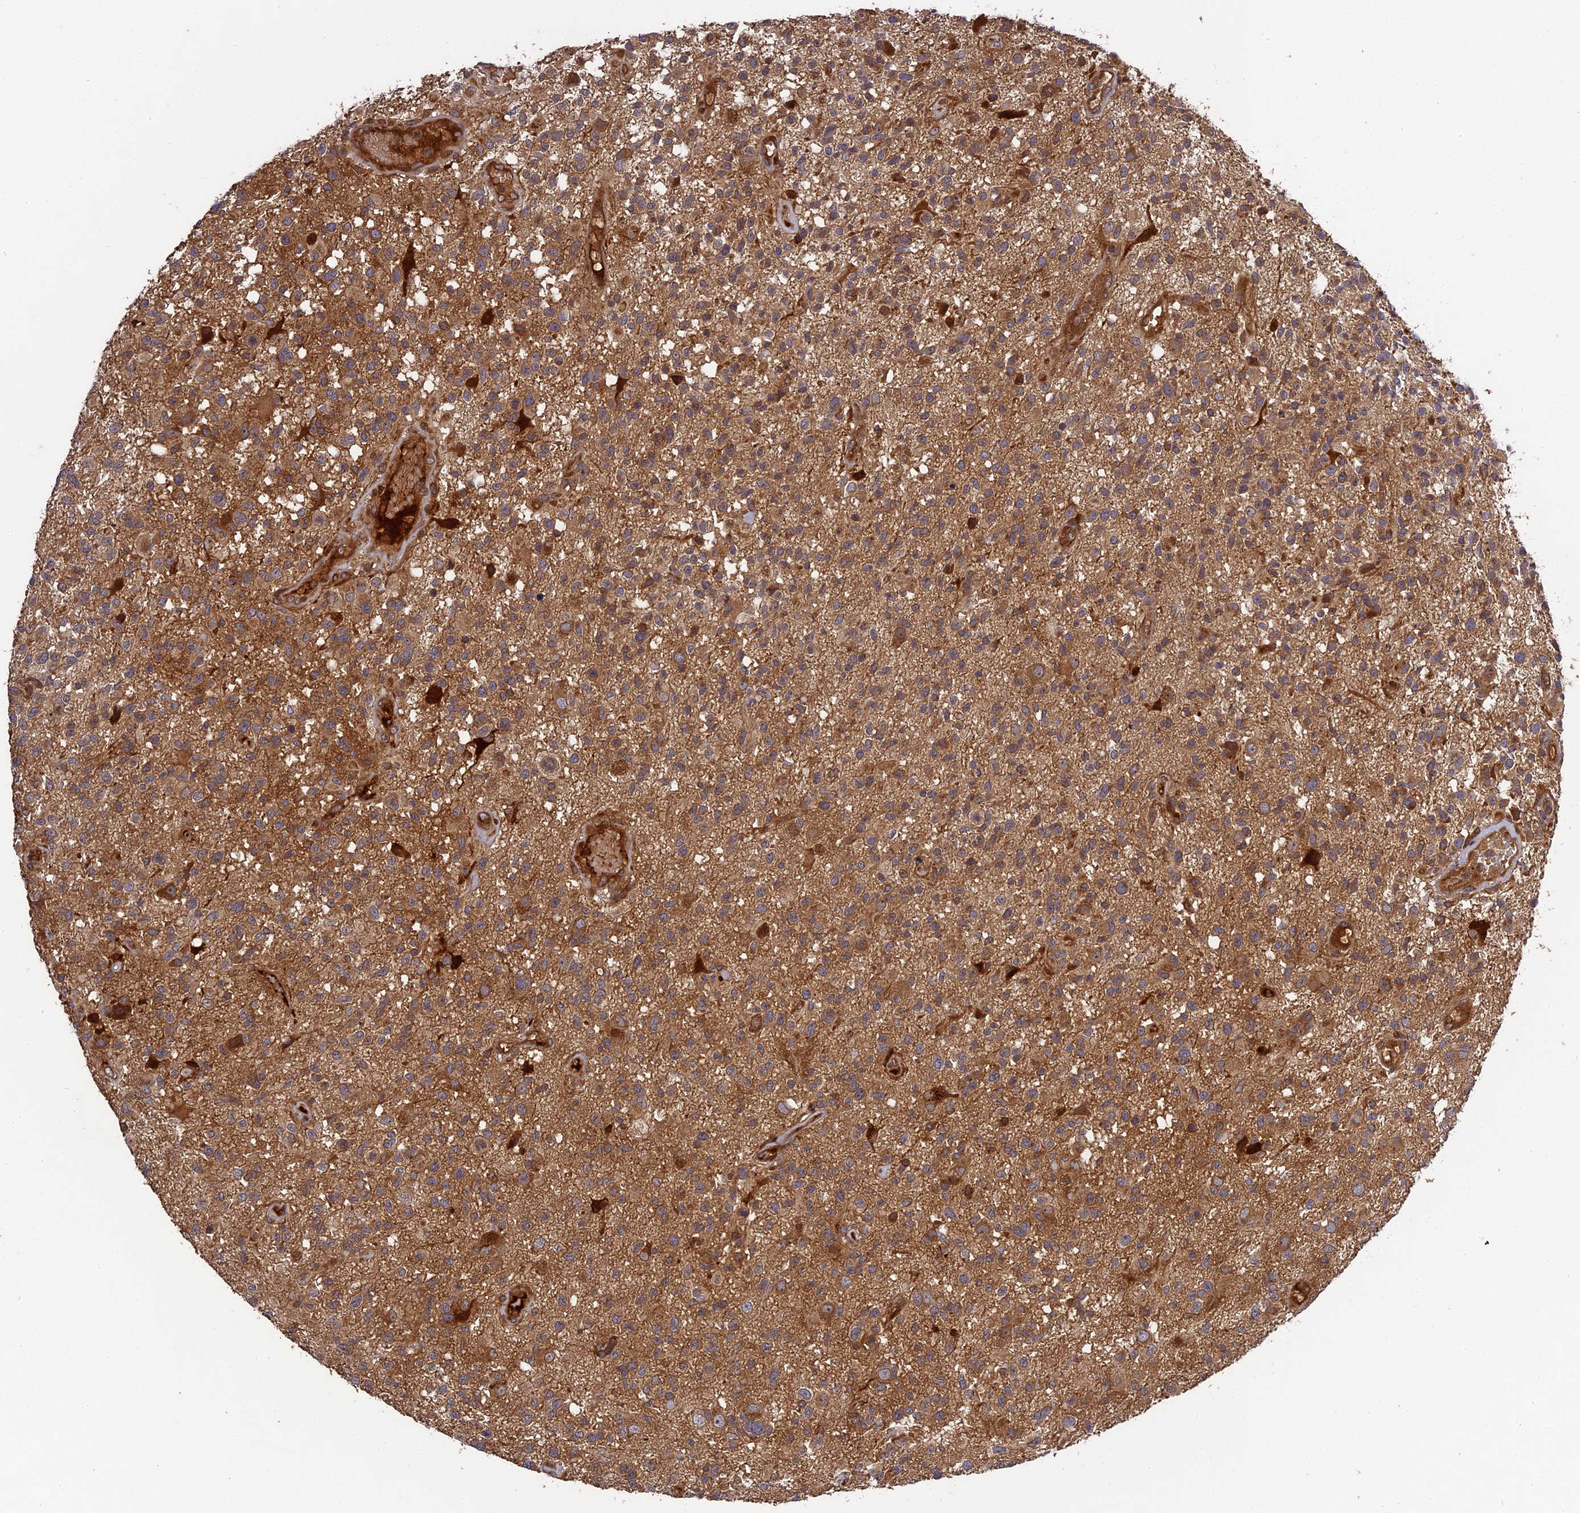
{"staining": {"intensity": "moderate", "quantity": ">75%", "location": "cytoplasmic/membranous"}, "tissue": "glioma", "cell_type": "Tumor cells", "image_type": "cancer", "snomed": [{"axis": "morphology", "description": "Glioma, malignant, High grade"}, {"axis": "morphology", "description": "Glioblastoma, NOS"}, {"axis": "topography", "description": "Brain"}], "caption": "High-magnification brightfield microscopy of glioblastoma stained with DAB (brown) and counterstained with hematoxylin (blue). tumor cells exhibit moderate cytoplasmic/membranous staining is present in approximately>75% of cells.", "gene": "TMUB2", "patient": {"sex": "male", "age": 60}}